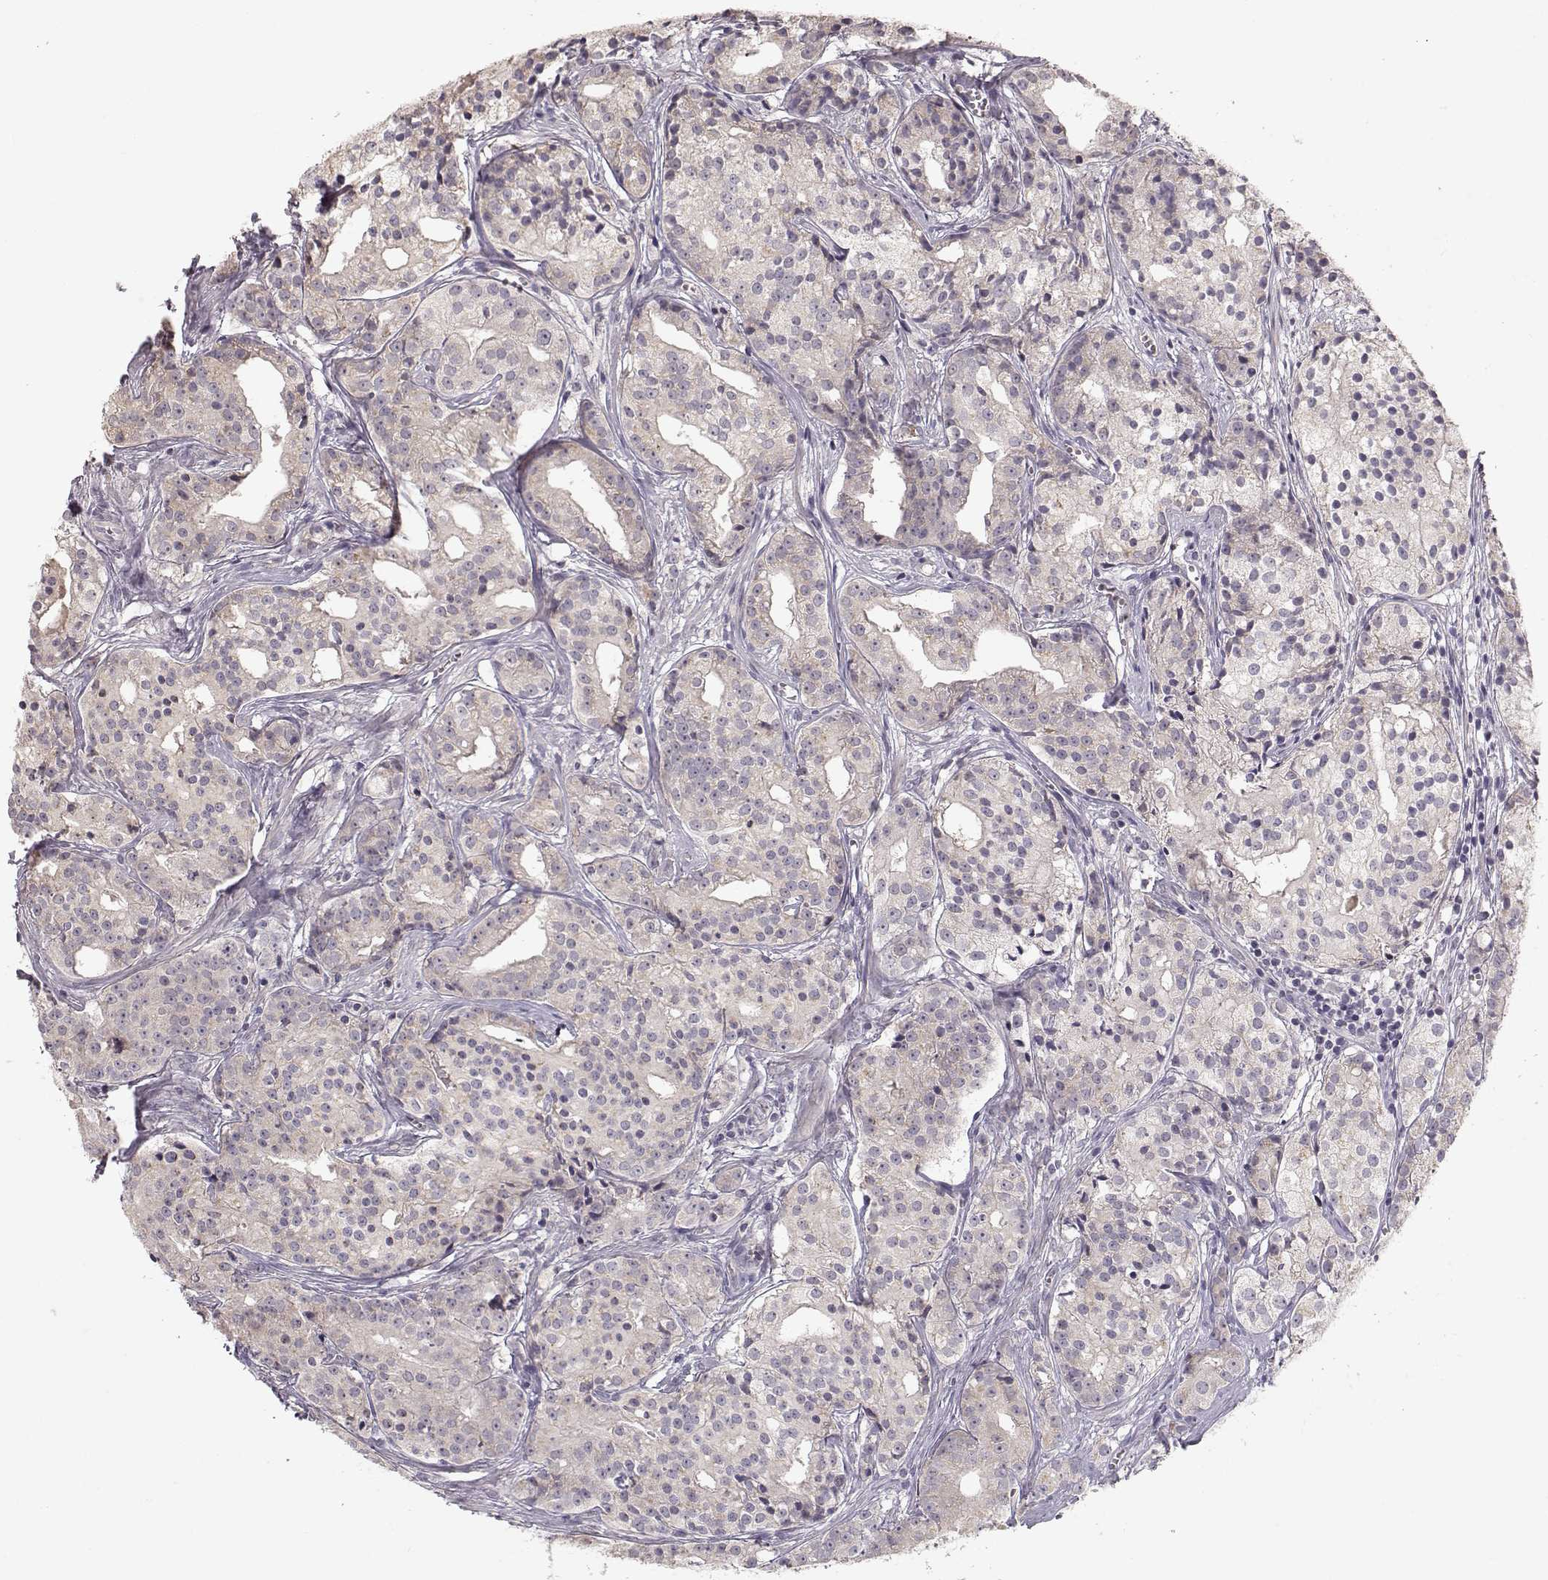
{"staining": {"intensity": "negative", "quantity": "none", "location": "none"}, "tissue": "prostate cancer", "cell_type": "Tumor cells", "image_type": "cancer", "snomed": [{"axis": "morphology", "description": "Adenocarcinoma, Medium grade"}, {"axis": "topography", "description": "Prostate"}], "caption": "This is an immunohistochemistry (IHC) image of human prostate cancer (medium-grade adenocarcinoma). There is no expression in tumor cells.", "gene": "PNMT", "patient": {"sex": "male", "age": 74}}